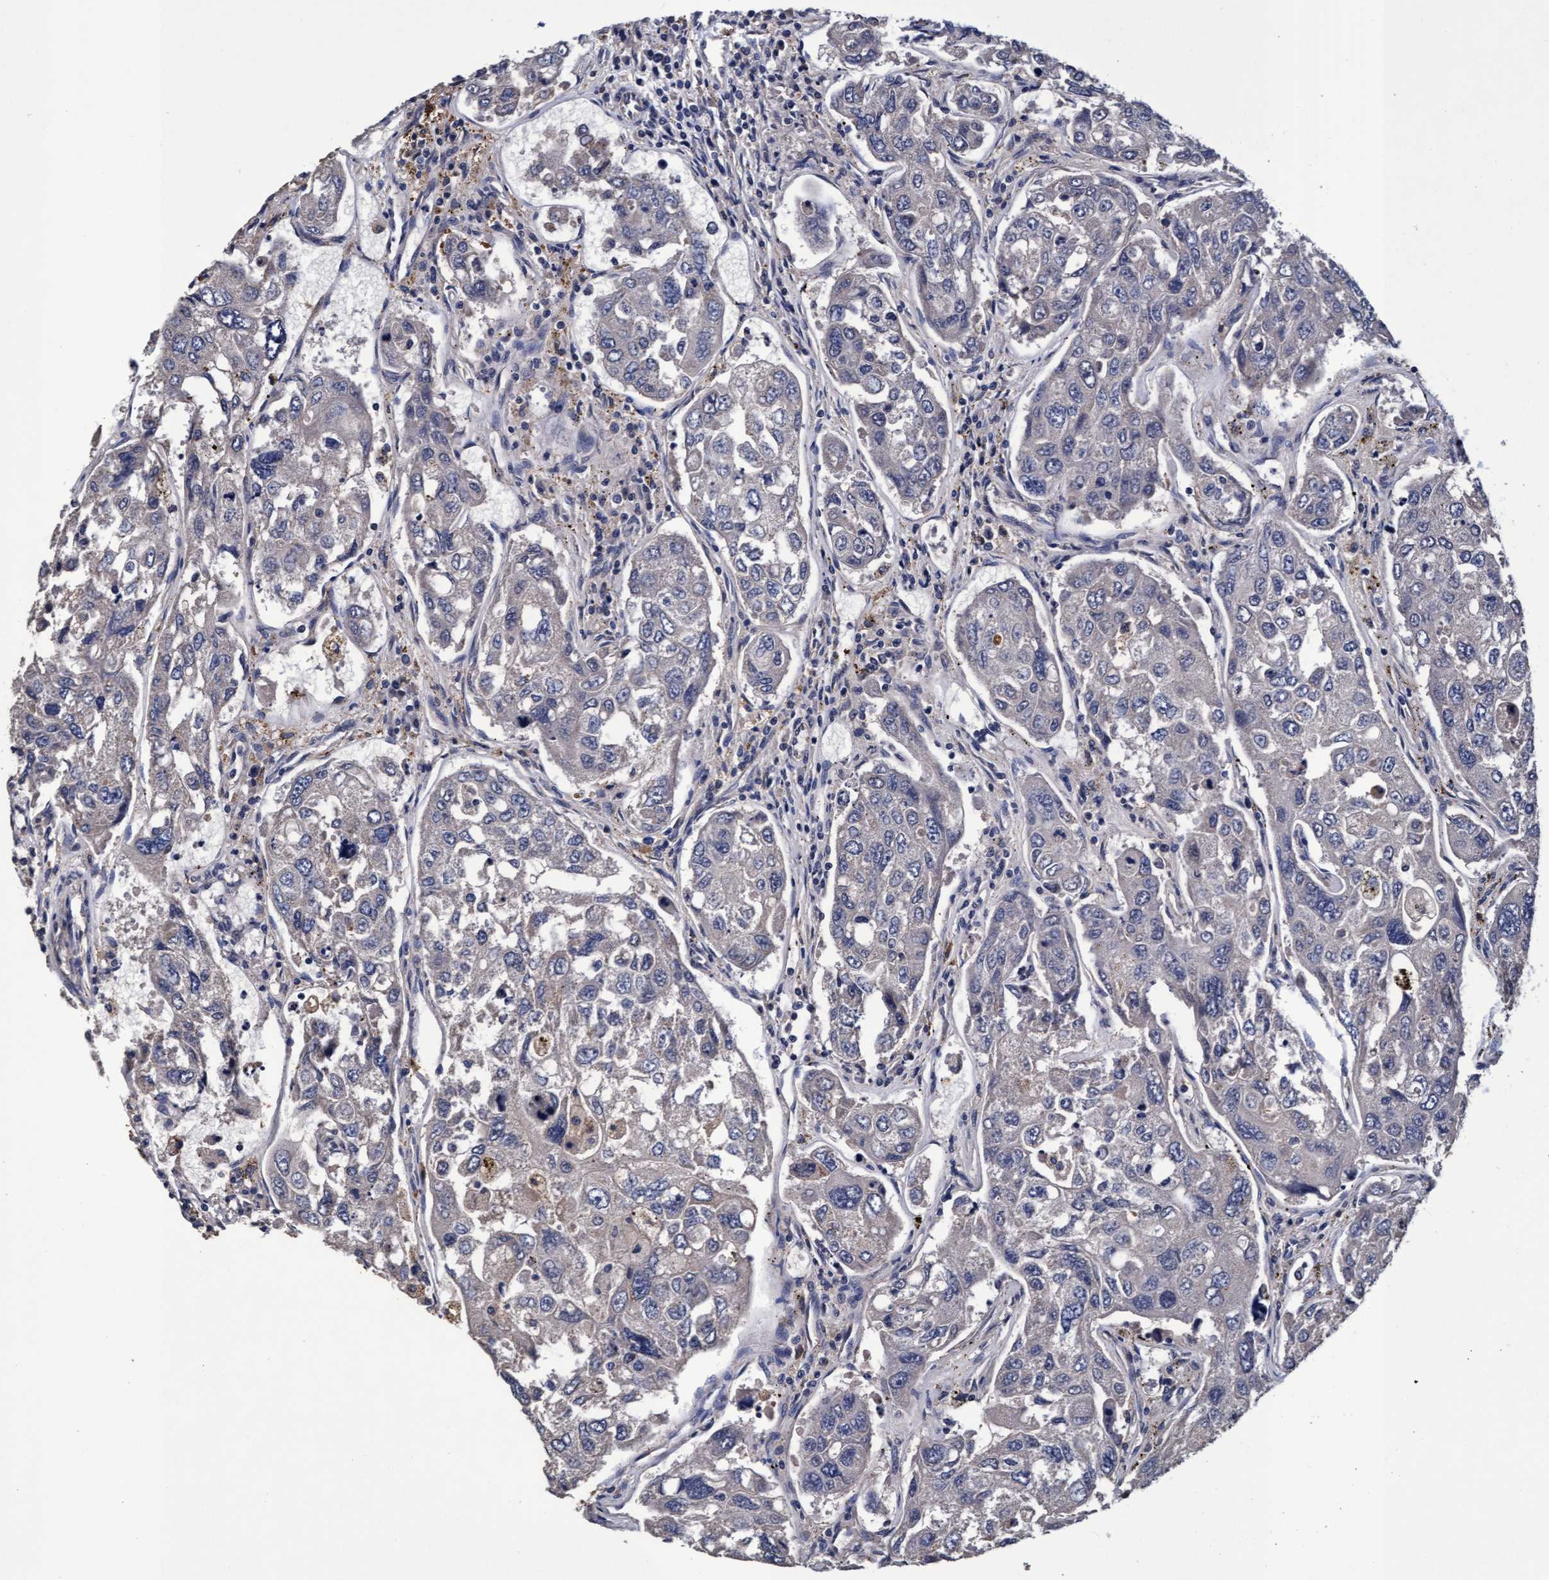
{"staining": {"intensity": "negative", "quantity": "none", "location": "none"}, "tissue": "urothelial cancer", "cell_type": "Tumor cells", "image_type": "cancer", "snomed": [{"axis": "morphology", "description": "Urothelial carcinoma, High grade"}, {"axis": "topography", "description": "Lymph node"}, {"axis": "topography", "description": "Urinary bladder"}], "caption": "There is no significant staining in tumor cells of urothelial cancer.", "gene": "CPQ", "patient": {"sex": "male", "age": 51}}